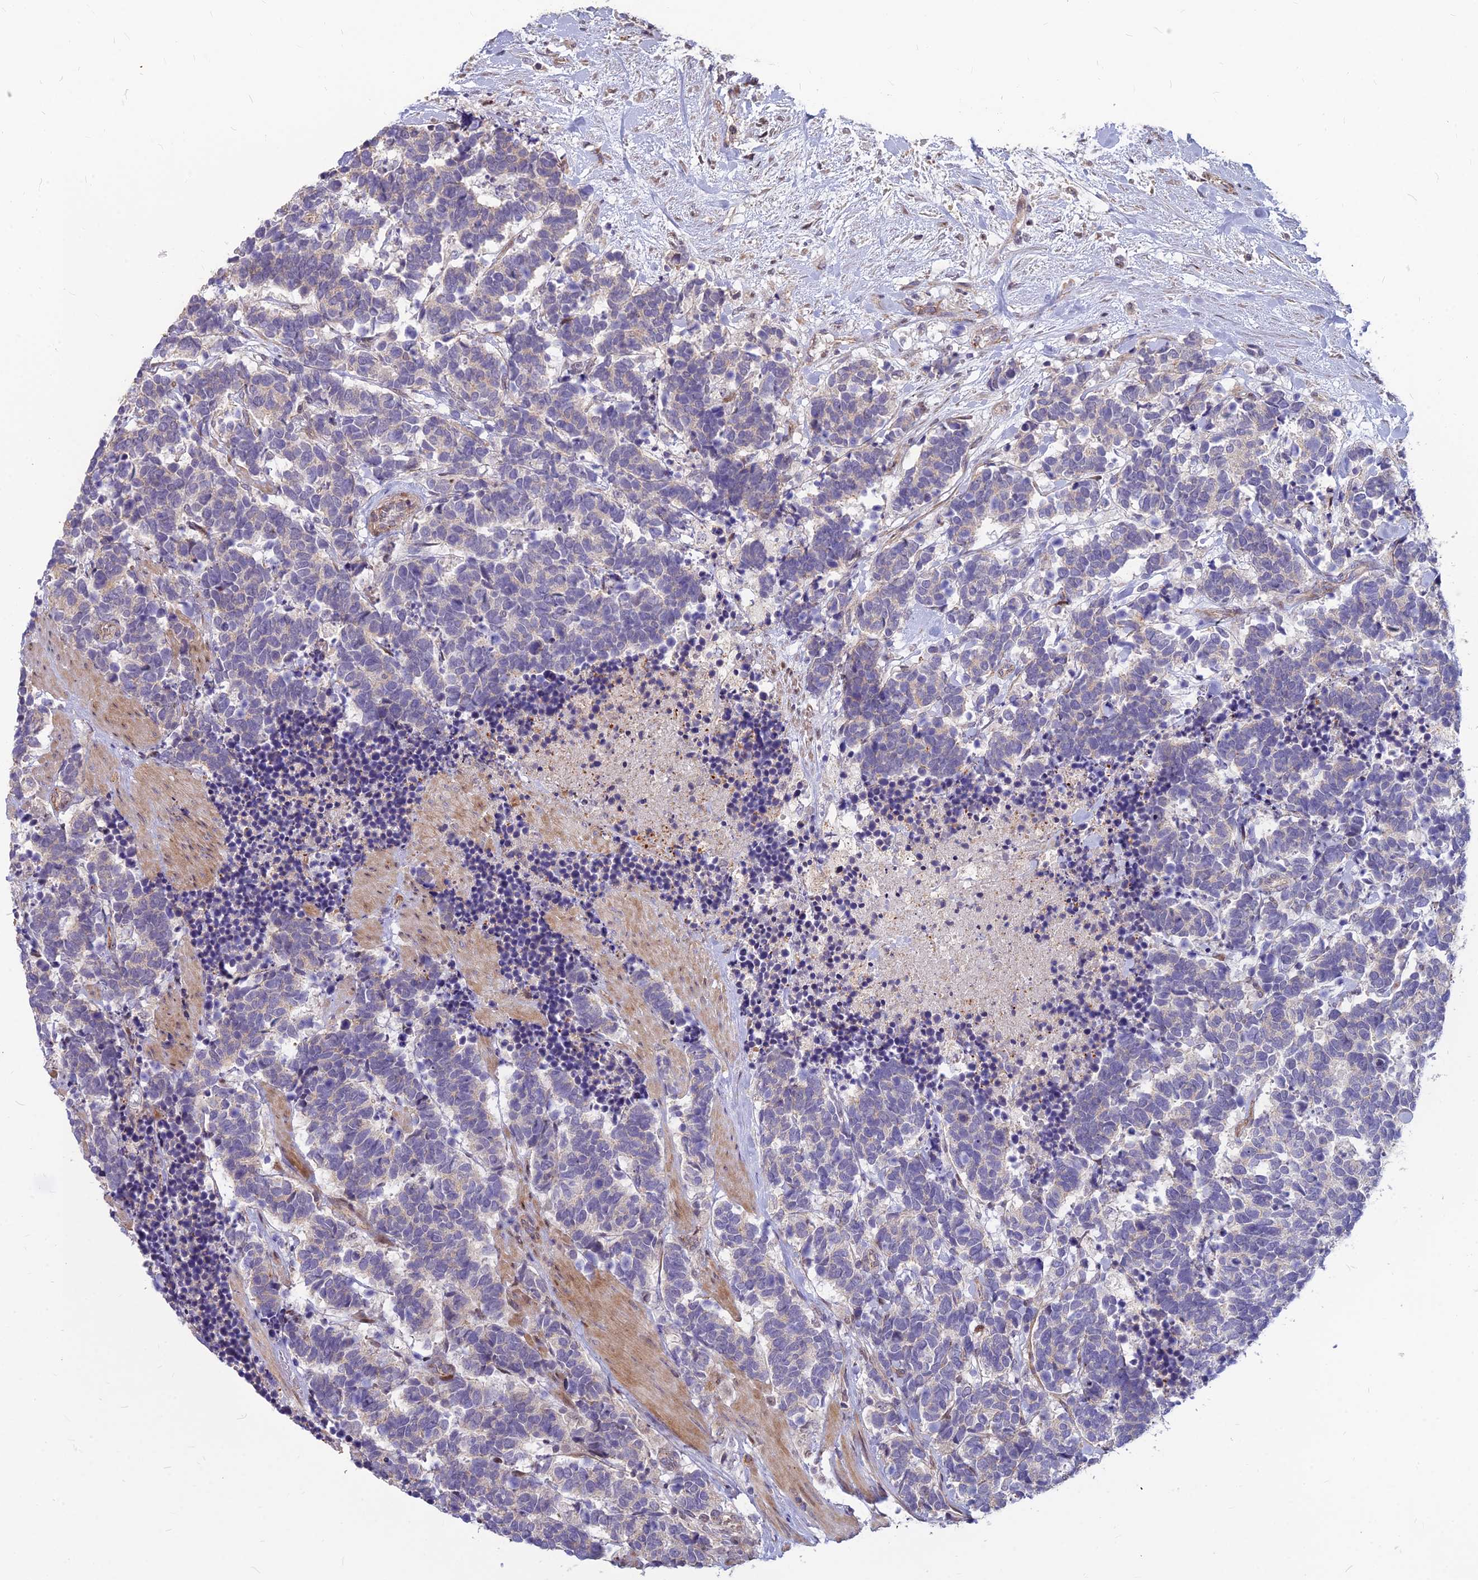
{"staining": {"intensity": "negative", "quantity": "none", "location": "none"}, "tissue": "carcinoid", "cell_type": "Tumor cells", "image_type": "cancer", "snomed": [{"axis": "morphology", "description": "Carcinoma, NOS"}, {"axis": "morphology", "description": "Carcinoid, malignant, NOS"}, {"axis": "topography", "description": "Prostate"}], "caption": "Tumor cells are negative for brown protein staining in carcinoid (malignant).", "gene": "GLYATL3", "patient": {"sex": "male", "age": 57}}